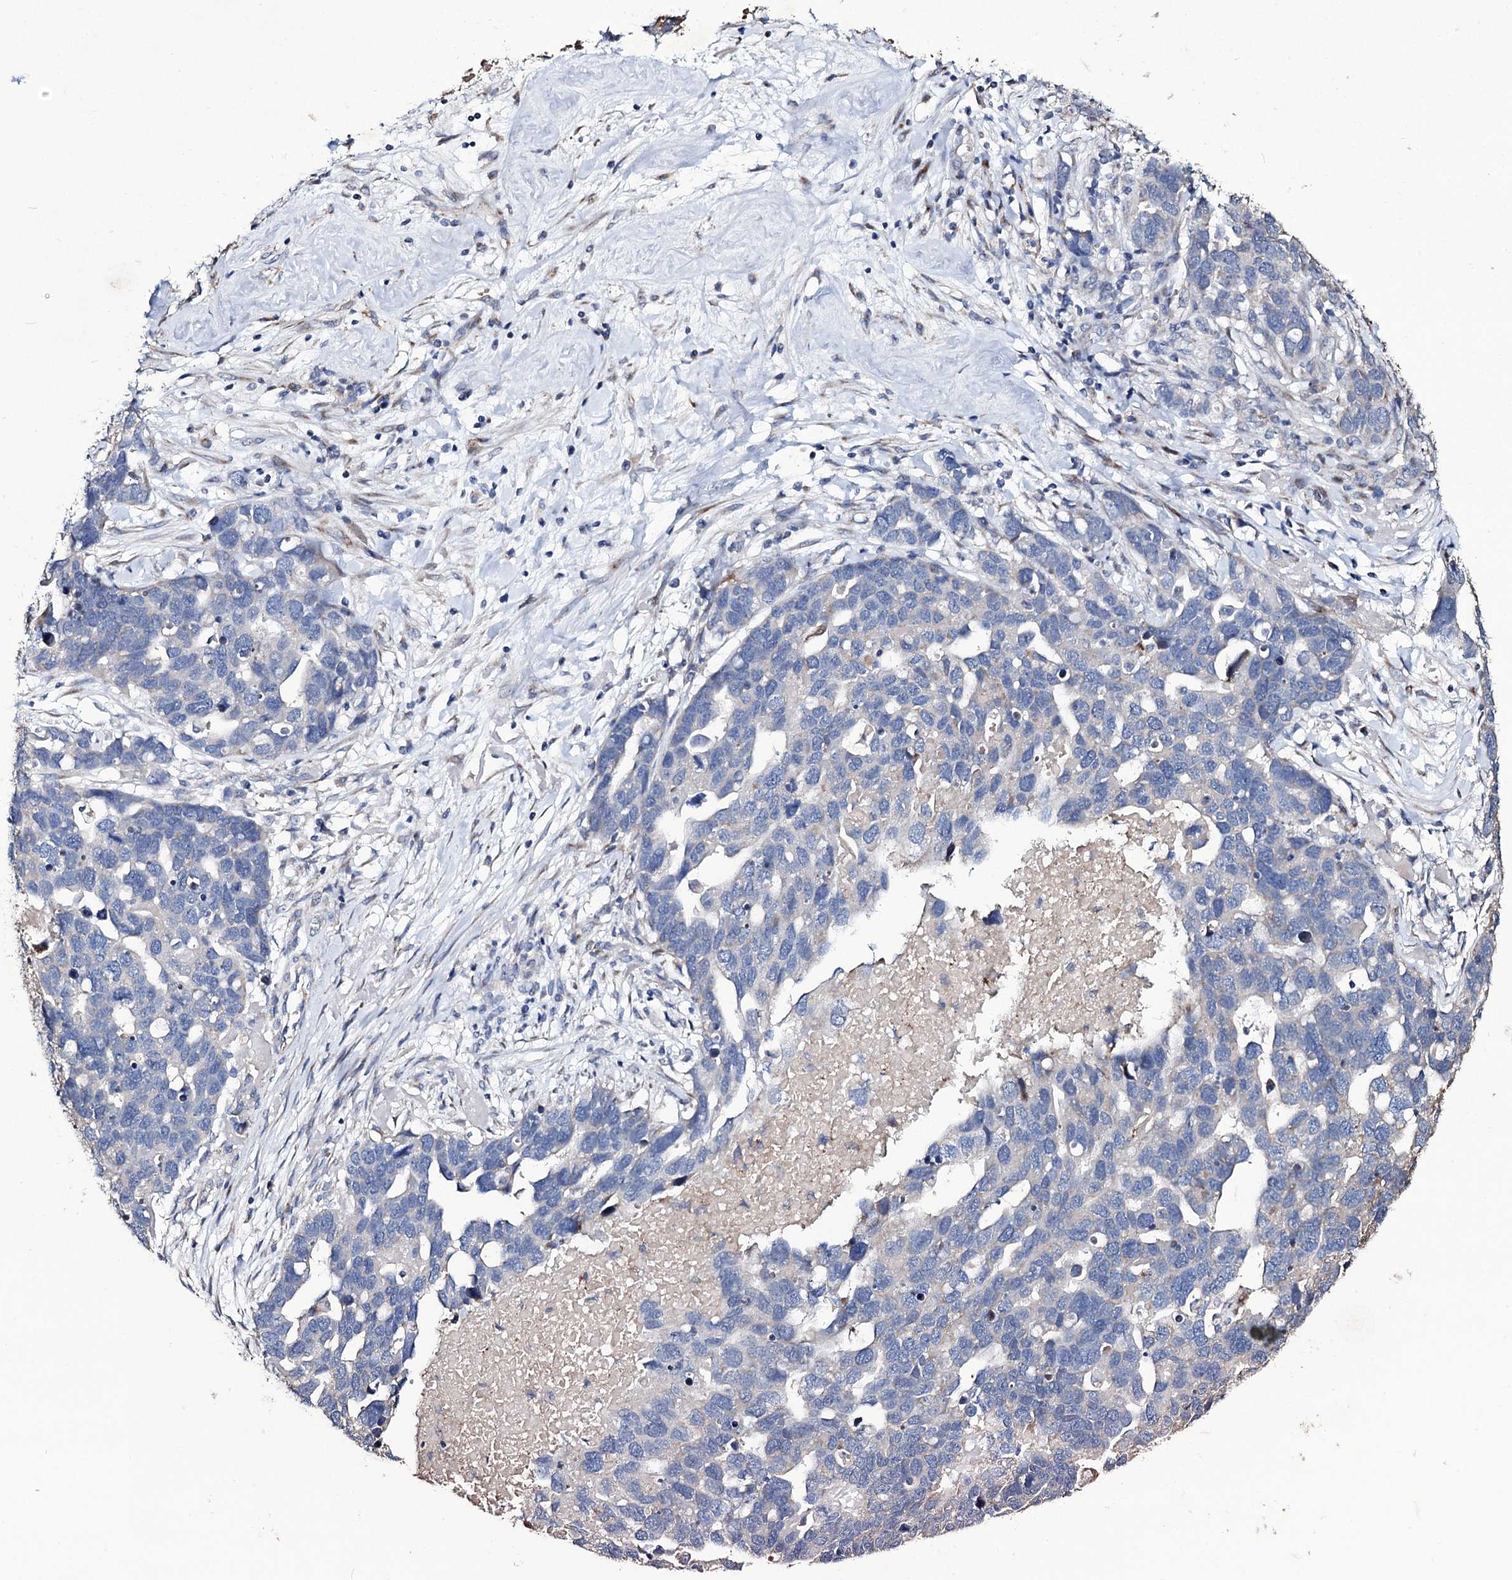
{"staining": {"intensity": "negative", "quantity": "none", "location": "none"}, "tissue": "ovarian cancer", "cell_type": "Tumor cells", "image_type": "cancer", "snomed": [{"axis": "morphology", "description": "Cystadenocarcinoma, serous, NOS"}, {"axis": "topography", "description": "Ovary"}], "caption": "A micrograph of ovarian cancer stained for a protein displays no brown staining in tumor cells.", "gene": "TUBGCP5", "patient": {"sex": "female", "age": 54}}